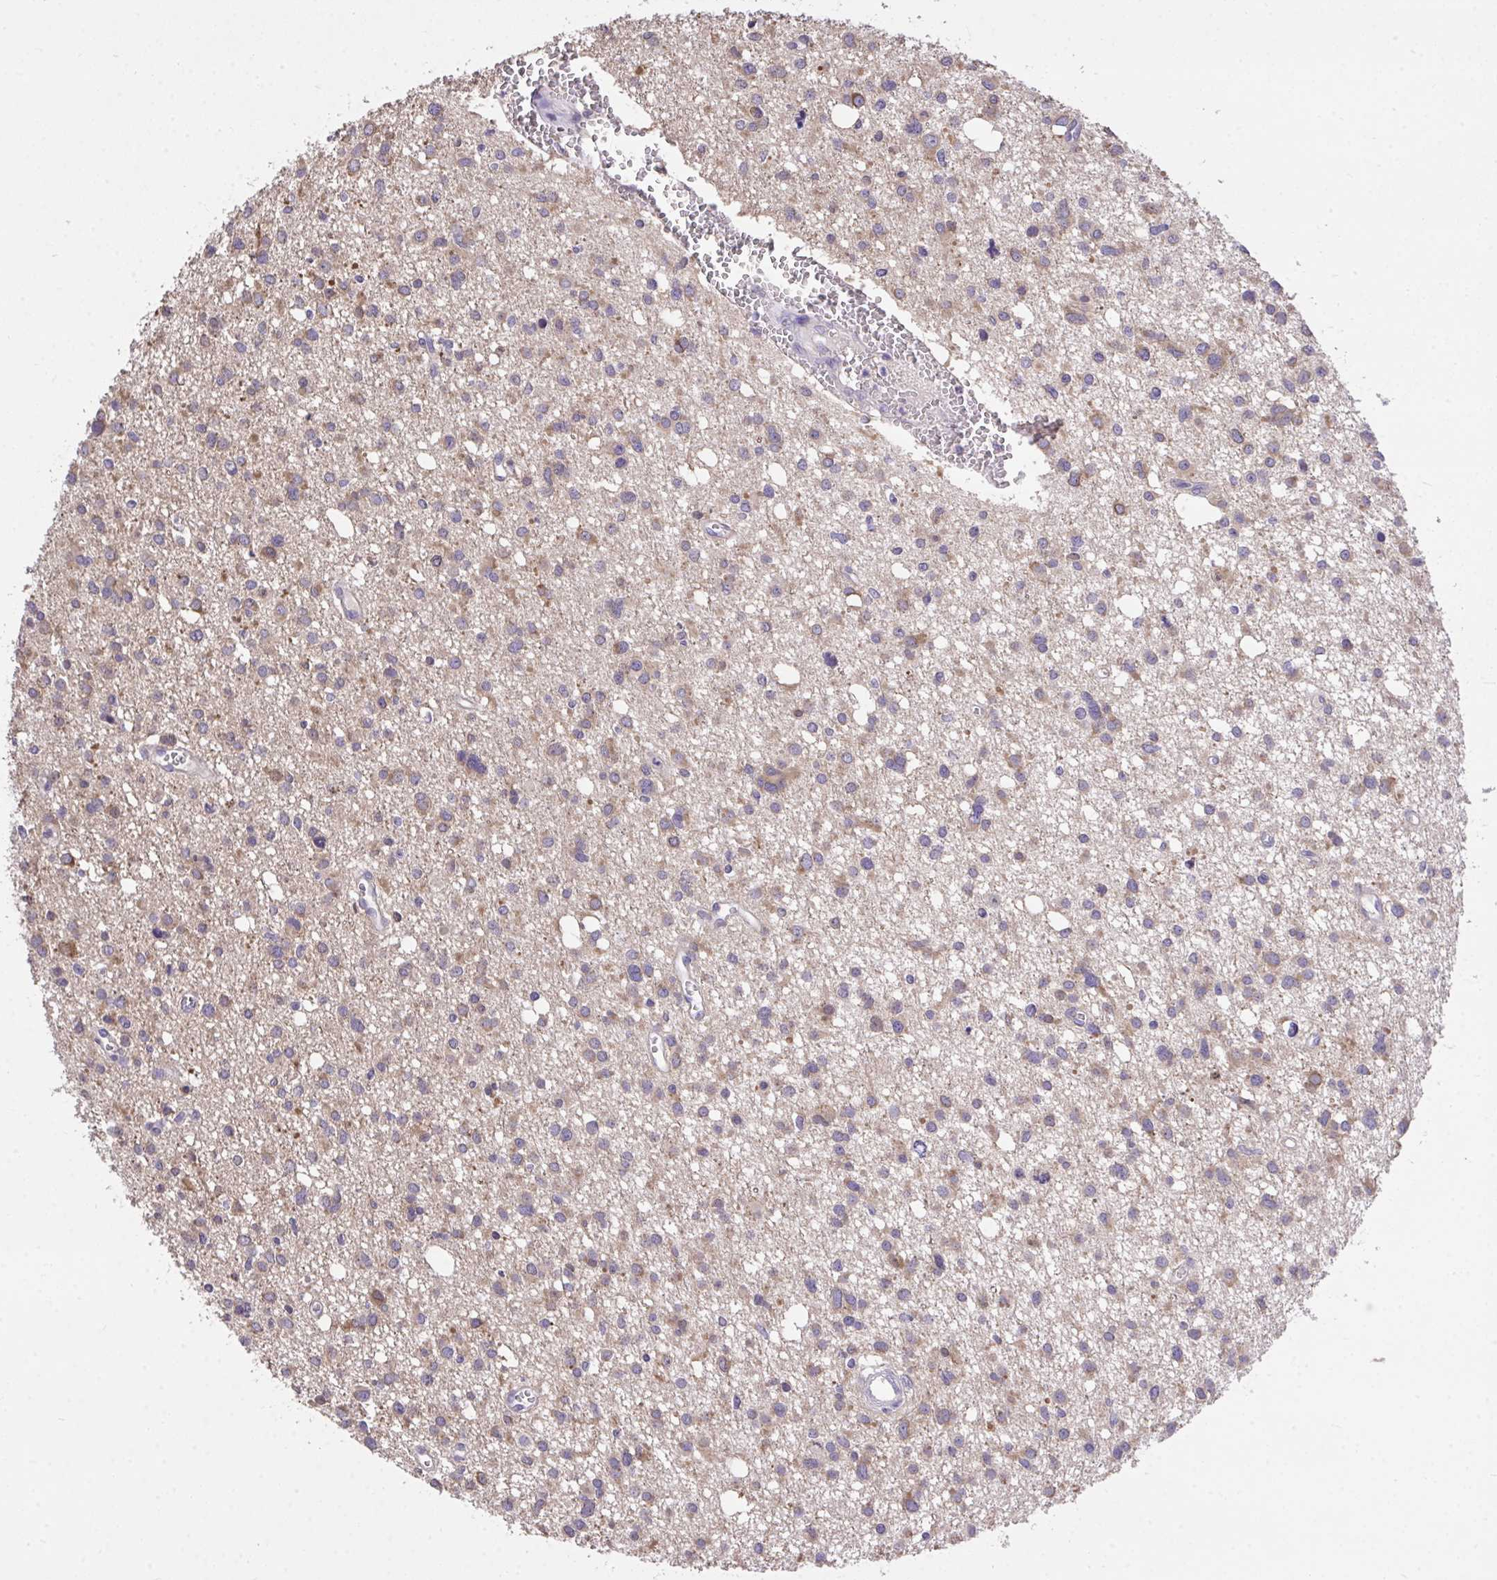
{"staining": {"intensity": "moderate", "quantity": ">75%", "location": "cytoplasmic/membranous"}, "tissue": "glioma", "cell_type": "Tumor cells", "image_type": "cancer", "snomed": [{"axis": "morphology", "description": "Glioma, malignant, High grade"}, {"axis": "topography", "description": "Brain"}], "caption": "Immunohistochemical staining of glioma reveals medium levels of moderate cytoplasmic/membranous protein expression in approximately >75% of tumor cells. (DAB (3,3'-diaminobenzidine) IHC with brightfield microscopy, high magnification).", "gene": "MPC2", "patient": {"sex": "male", "age": 23}}